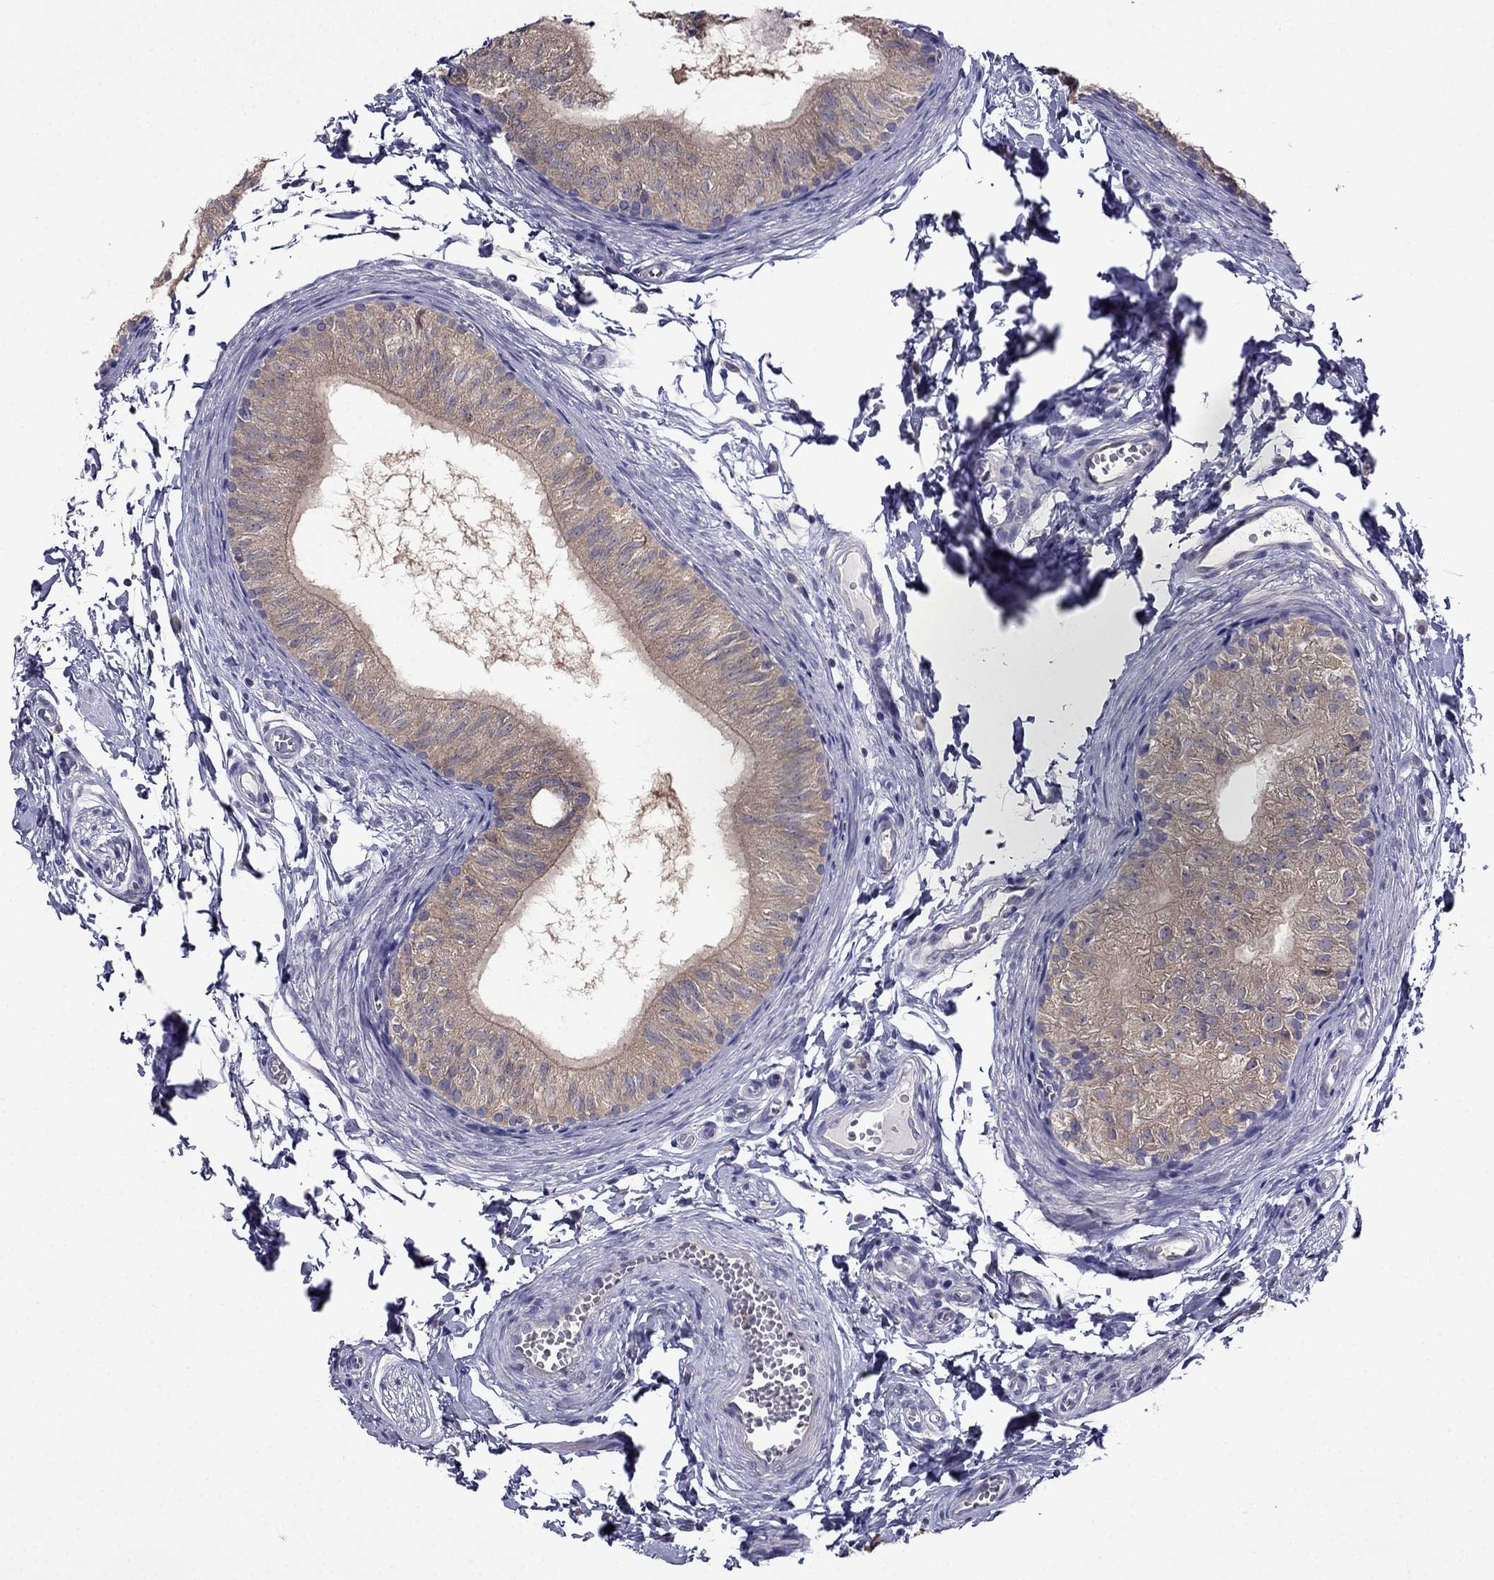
{"staining": {"intensity": "moderate", "quantity": ">75%", "location": "cytoplasmic/membranous"}, "tissue": "epididymis", "cell_type": "Glandular cells", "image_type": "normal", "snomed": [{"axis": "morphology", "description": "Normal tissue, NOS"}, {"axis": "topography", "description": "Epididymis"}], "caption": "Approximately >75% of glandular cells in unremarkable human epididymis exhibit moderate cytoplasmic/membranous protein positivity as visualized by brown immunohistochemical staining.", "gene": "SCNN1D", "patient": {"sex": "male", "age": 22}}